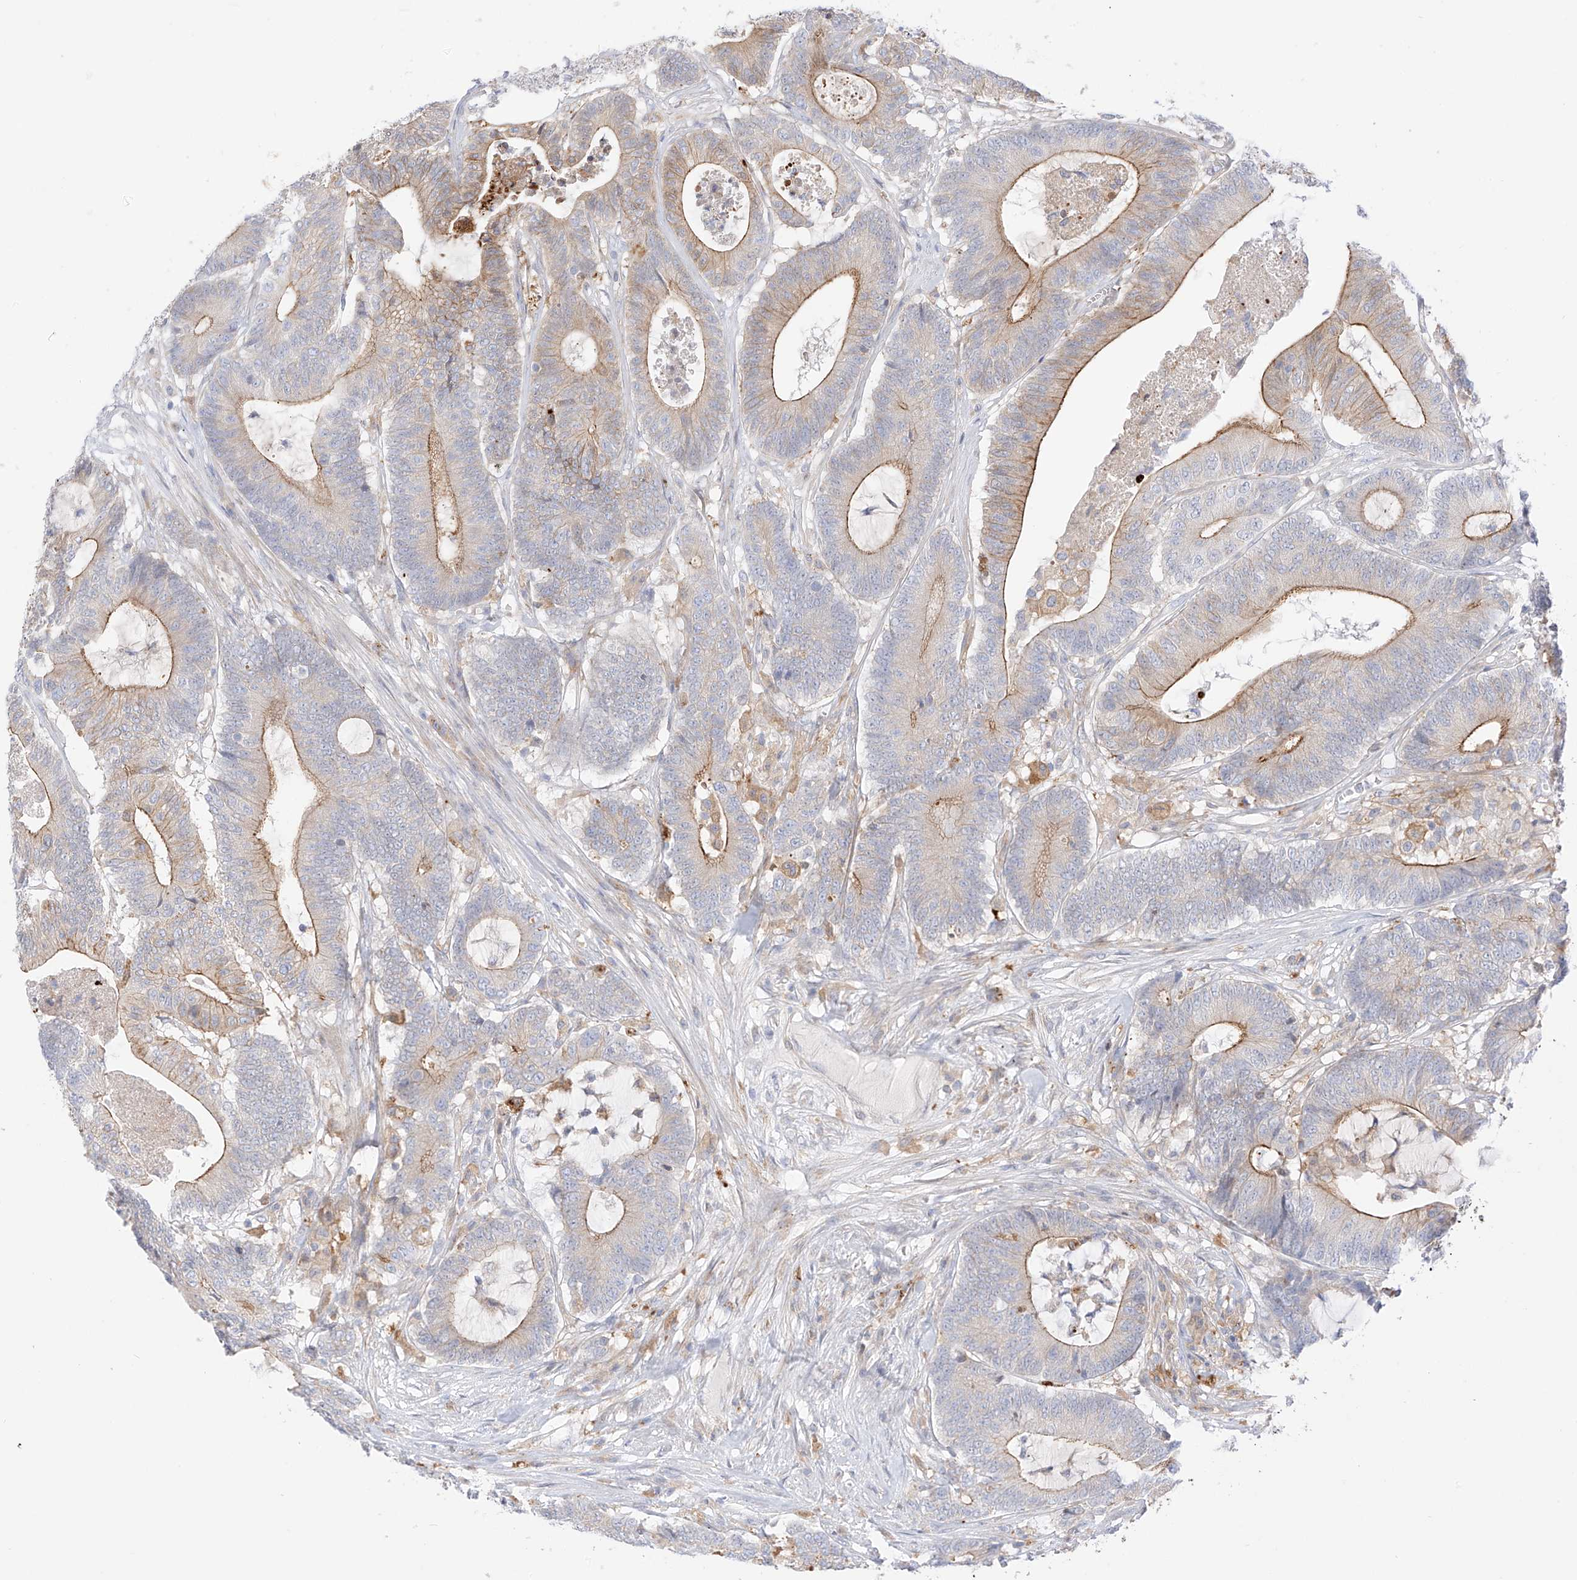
{"staining": {"intensity": "moderate", "quantity": ">75%", "location": "cytoplasmic/membranous"}, "tissue": "colorectal cancer", "cell_type": "Tumor cells", "image_type": "cancer", "snomed": [{"axis": "morphology", "description": "Adenocarcinoma, NOS"}, {"axis": "topography", "description": "Colon"}], "caption": "Human colorectal cancer stained with a brown dye displays moderate cytoplasmic/membranous positive expression in about >75% of tumor cells.", "gene": "PCYOX1", "patient": {"sex": "female", "age": 84}}